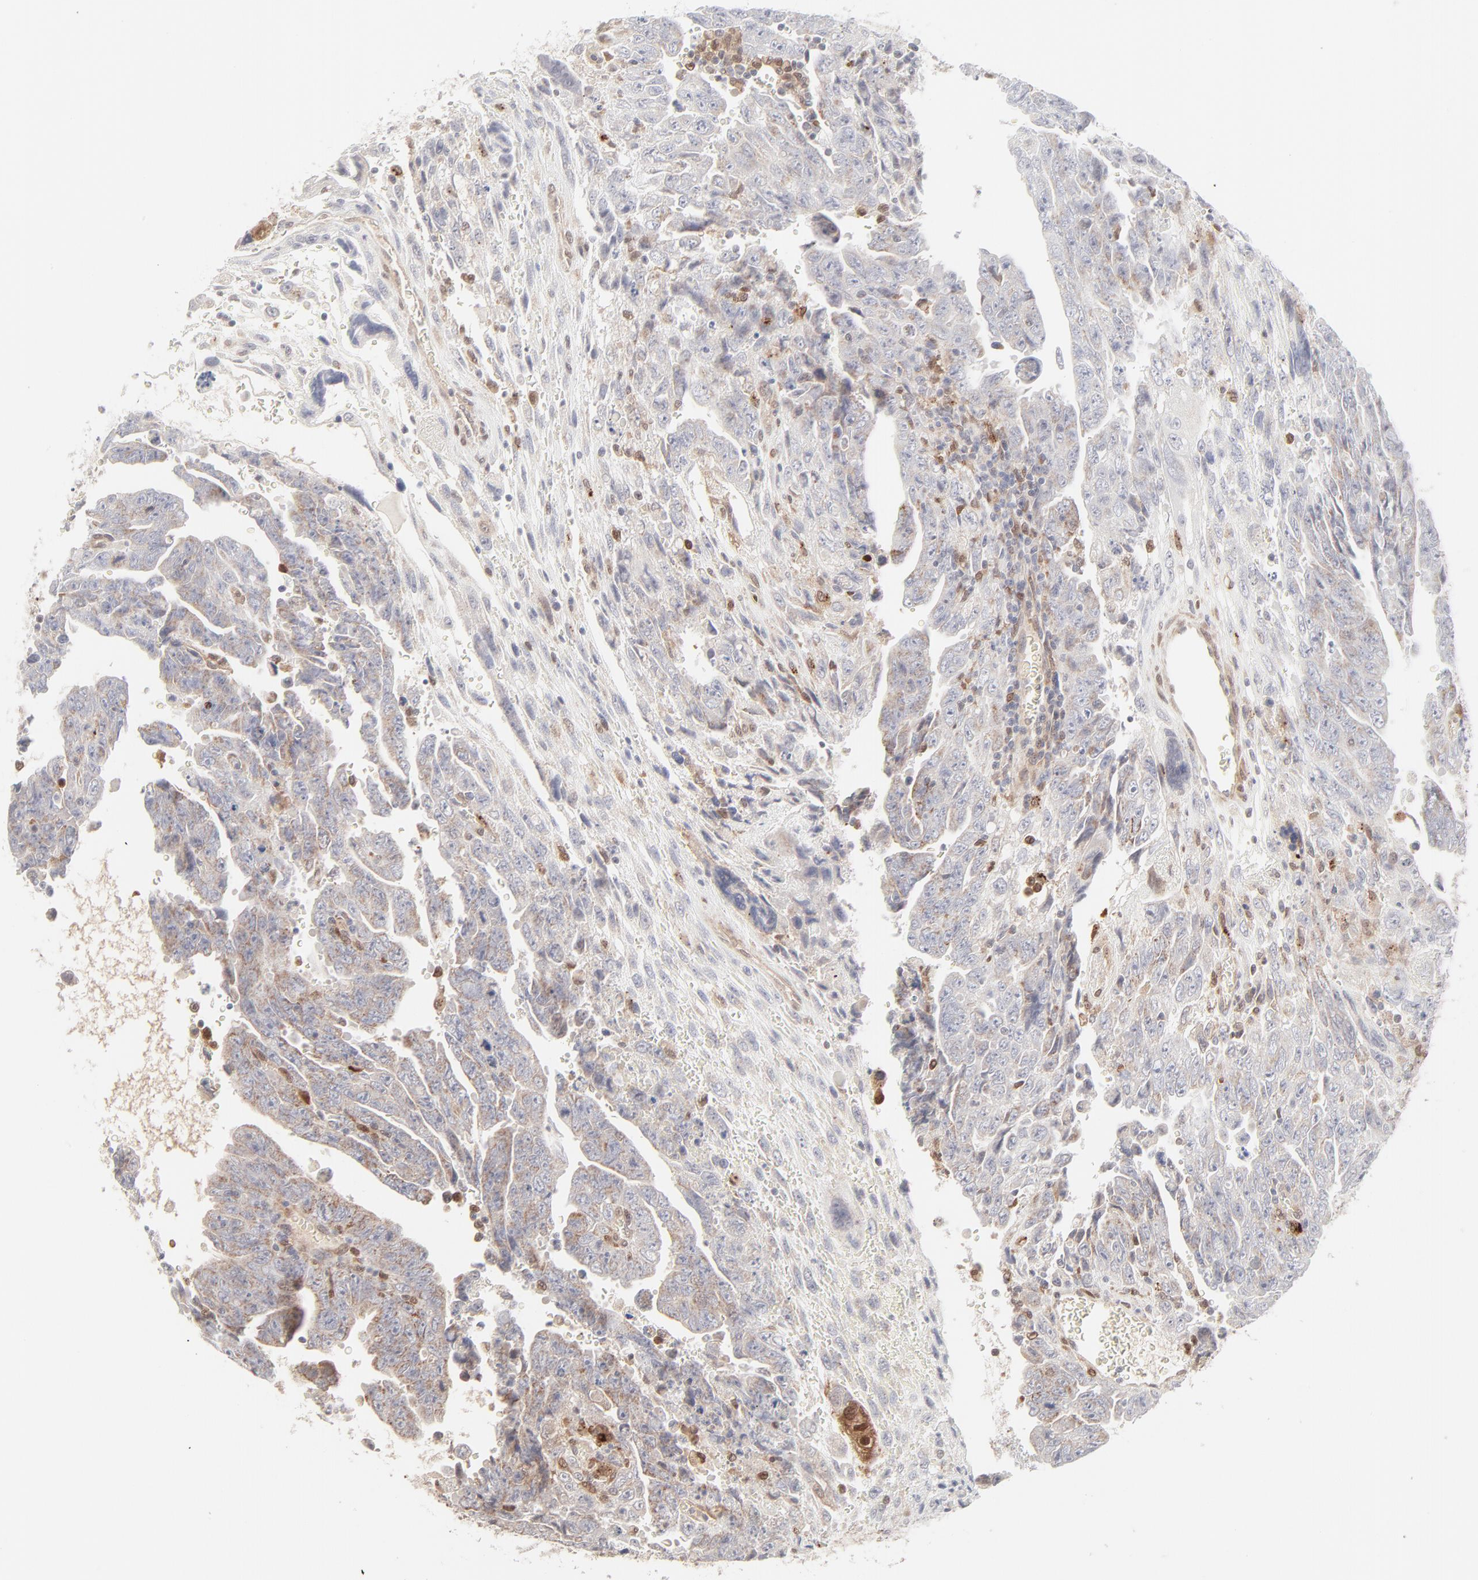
{"staining": {"intensity": "negative", "quantity": "none", "location": "none"}, "tissue": "testis cancer", "cell_type": "Tumor cells", "image_type": "cancer", "snomed": [{"axis": "morphology", "description": "Carcinoma, Embryonal, NOS"}, {"axis": "topography", "description": "Testis"}], "caption": "Human testis embryonal carcinoma stained for a protein using immunohistochemistry (IHC) displays no staining in tumor cells.", "gene": "LGALS2", "patient": {"sex": "male", "age": 28}}